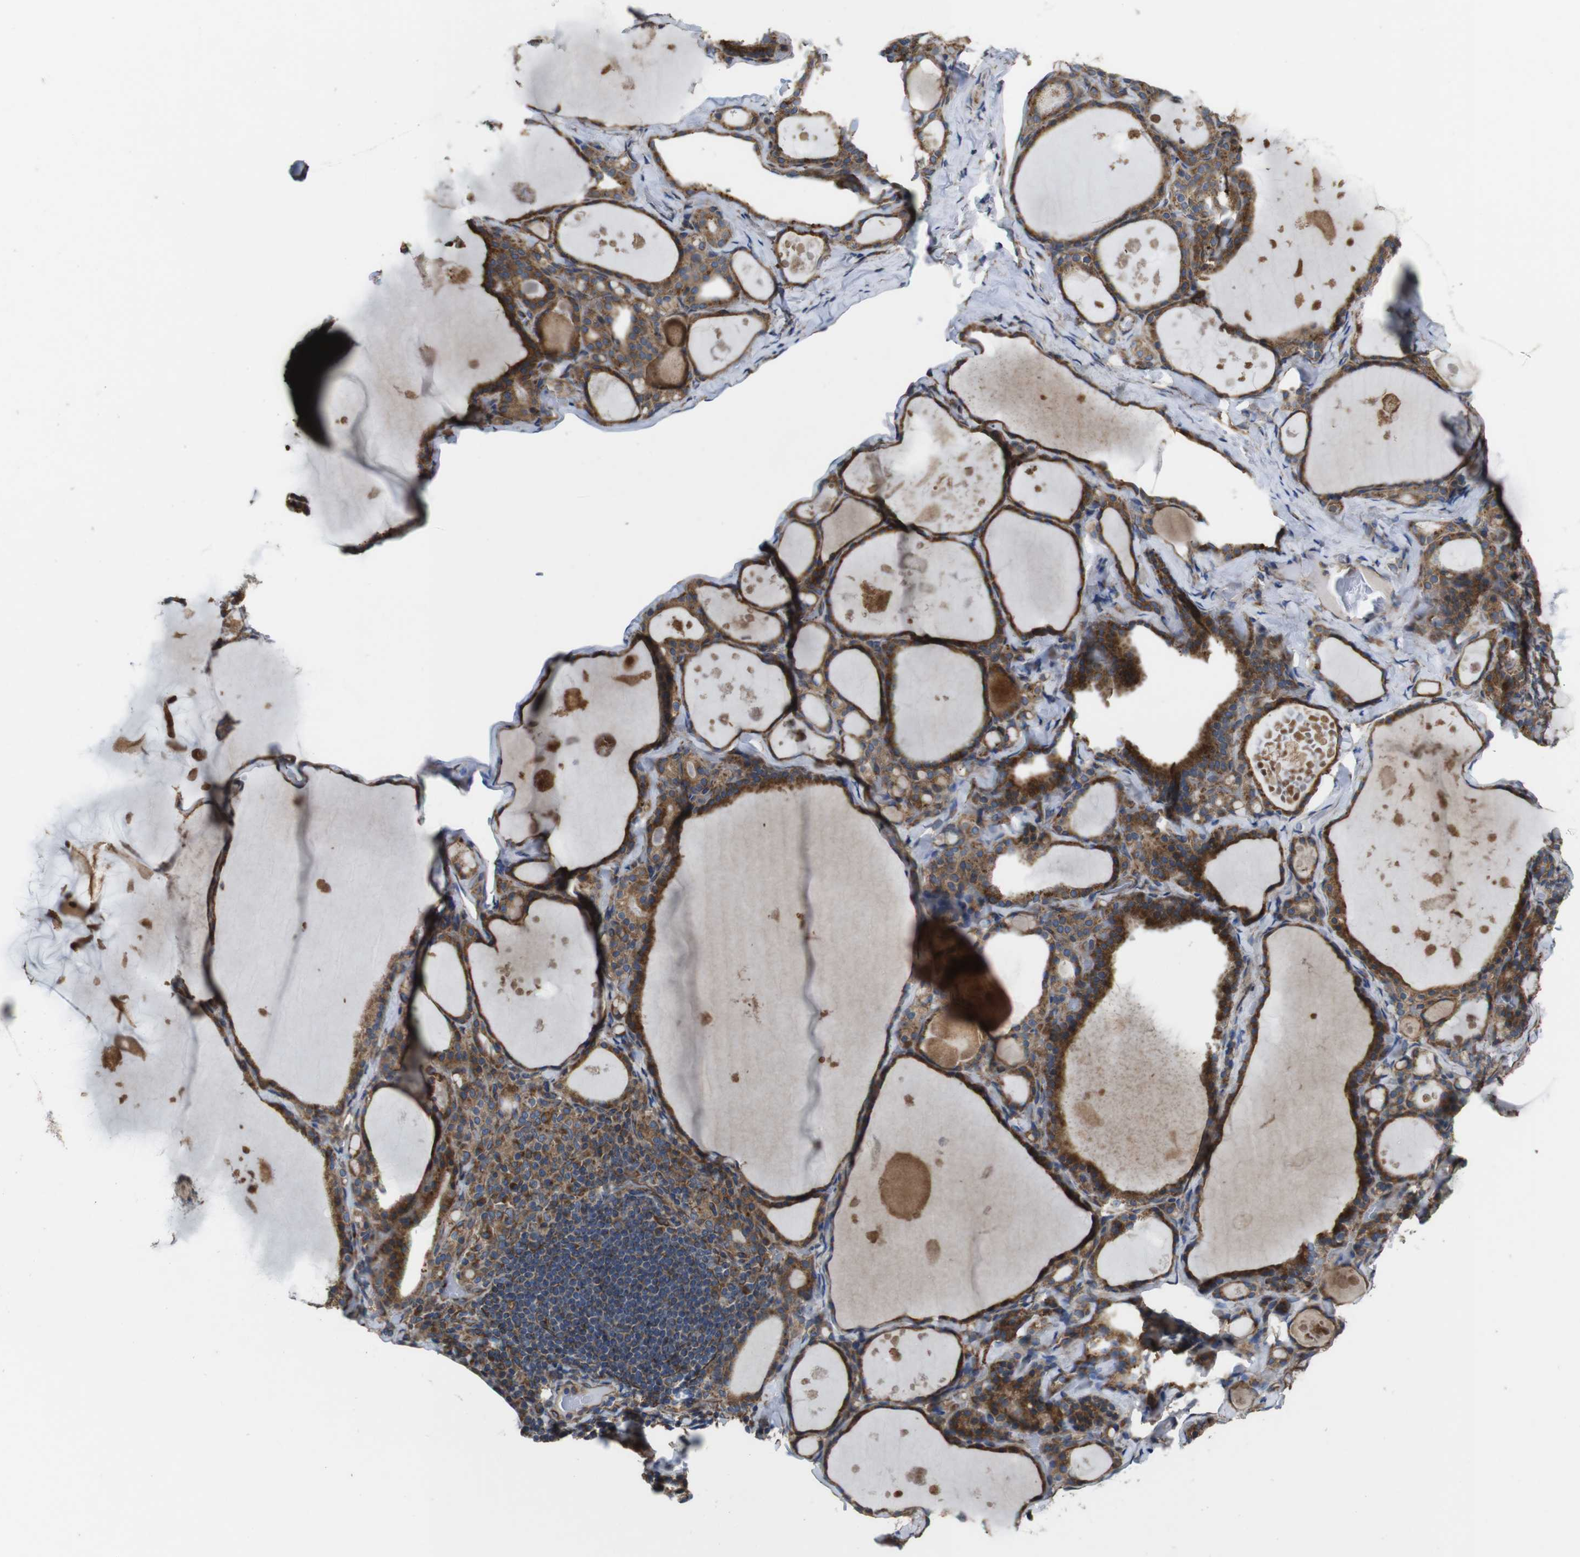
{"staining": {"intensity": "moderate", "quantity": ">75%", "location": "cytoplasmic/membranous"}, "tissue": "thyroid gland", "cell_type": "Glandular cells", "image_type": "normal", "snomed": [{"axis": "morphology", "description": "Normal tissue, NOS"}, {"axis": "topography", "description": "Thyroid gland"}], "caption": "Thyroid gland stained with IHC displays moderate cytoplasmic/membranous positivity in approximately >75% of glandular cells.", "gene": "POMK", "patient": {"sex": "male", "age": 56}}